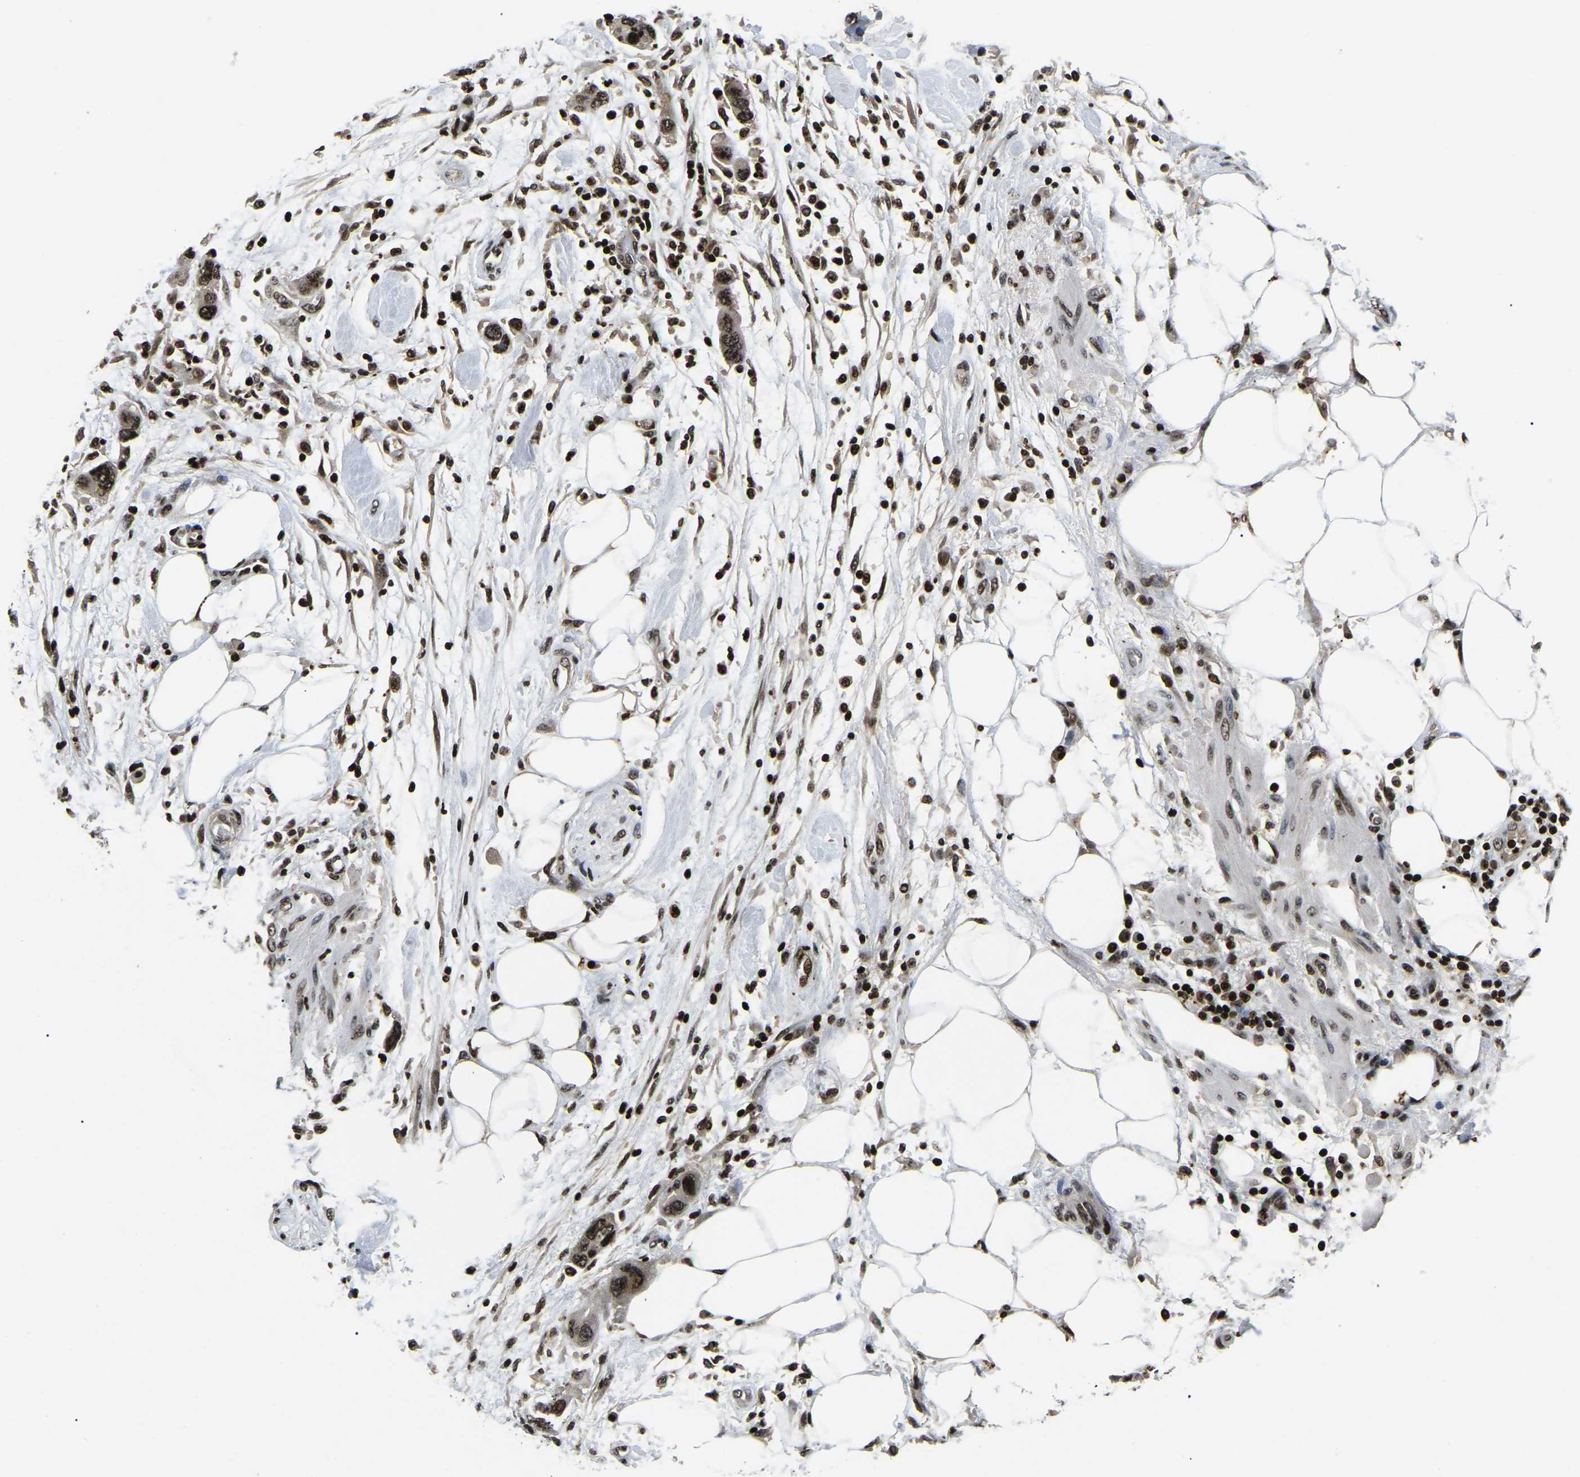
{"staining": {"intensity": "strong", "quantity": ">75%", "location": "nuclear"}, "tissue": "pancreatic cancer", "cell_type": "Tumor cells", "image_type": "cancer", "snomed": [{"axis": "morphology", "description": "Normal tissue, NOS"}, {"axis": "morphology", "description": "Adenocarcinoma, NOS"}, {"axis": "topography", "description": "Pancreas"}], "caption": "High-power microscopy captured an immunohistochemistry micrograph of pancreatic adenocarcinoma, revealing strong nuclear staining in approximately >75% of tumor cells.", "gene": "LRRC61", "patient": {"sex": "female", "age": 71}}